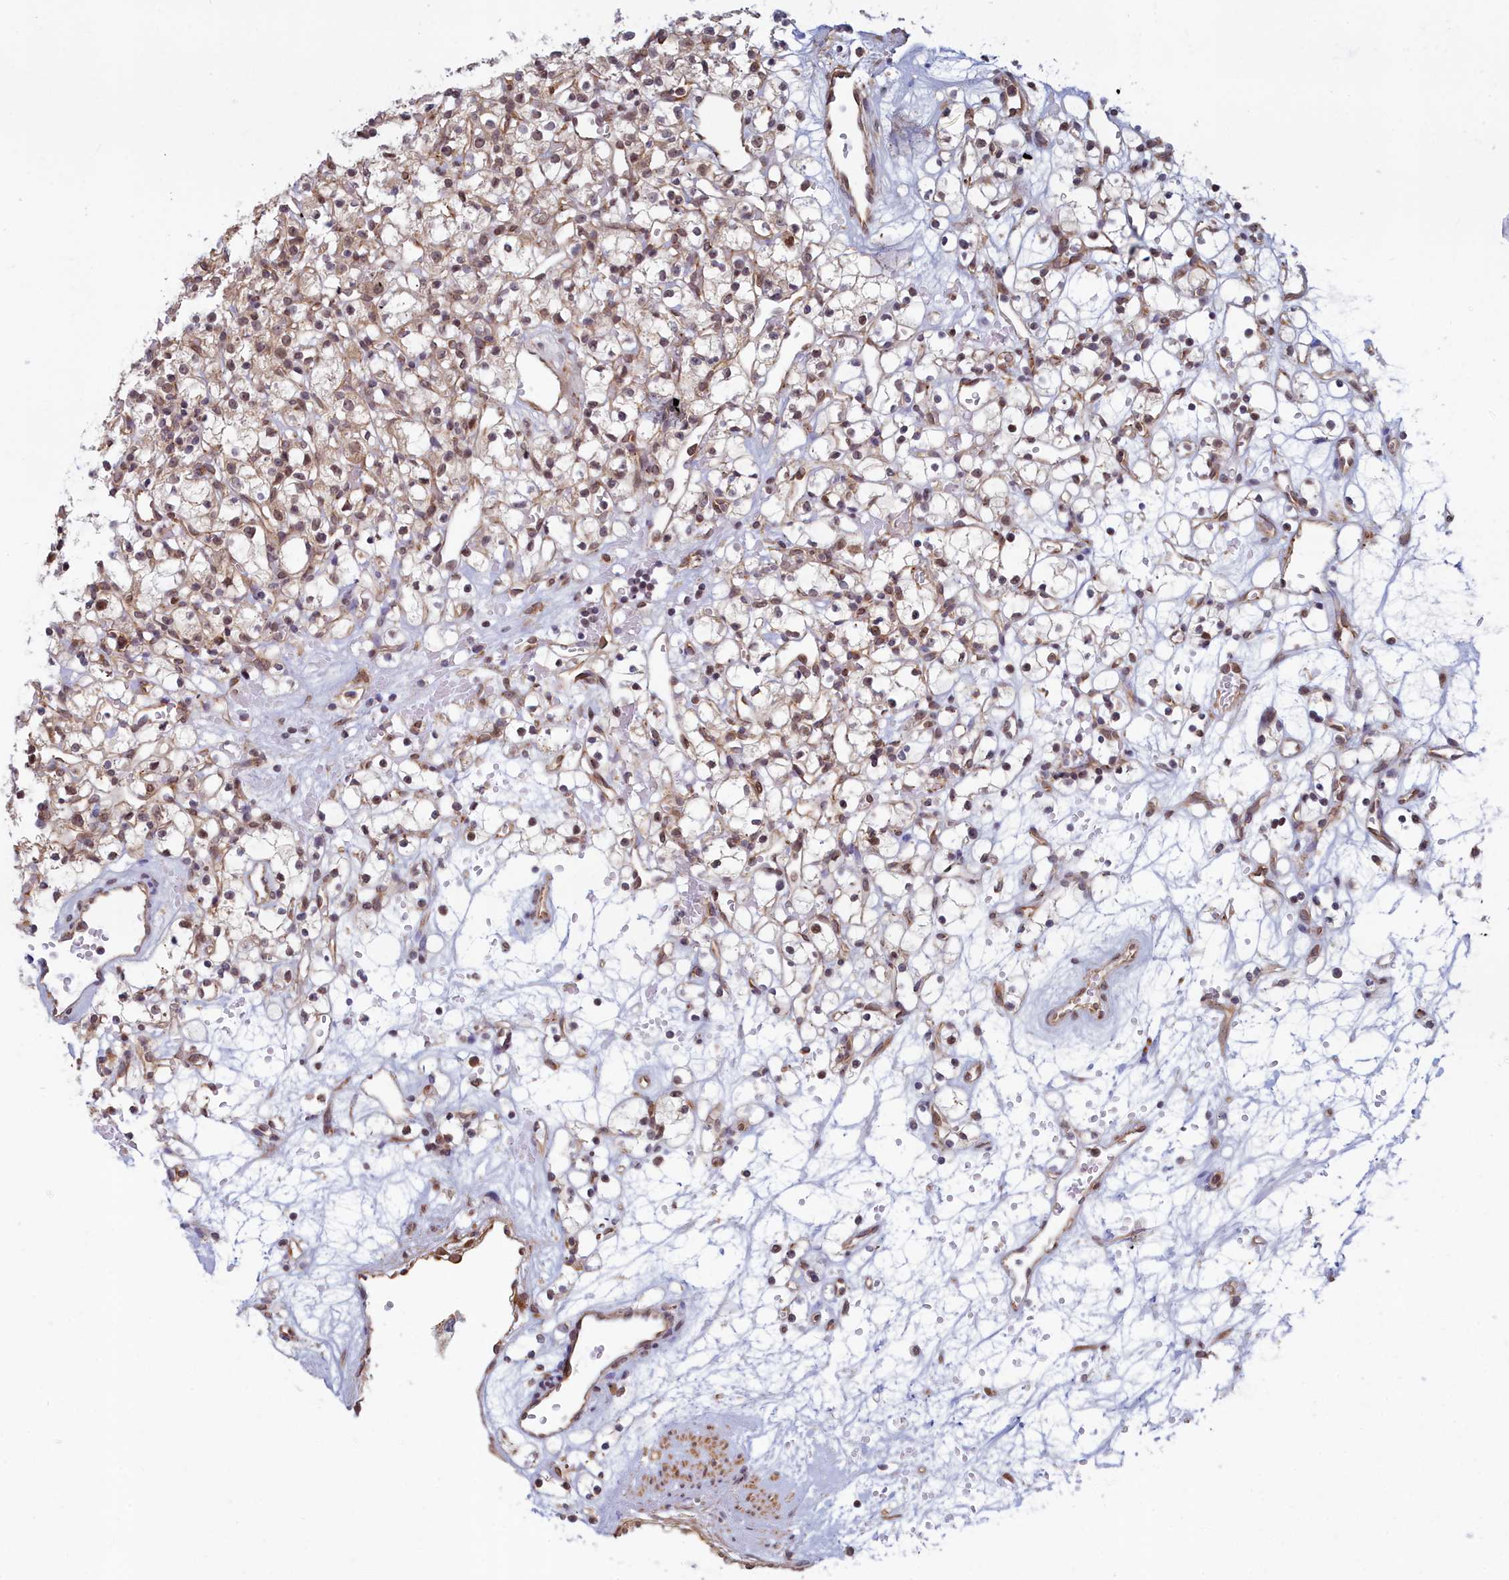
{"staining": {"intensity": "weak", "quantity": ">75%", "location": "cytoplasmic/membranous,nuclear"}, "tissue": "renal cancer", "cell_type": "Tumor cells", "image_type": "cancer", "snomed": [{"axis": "morphology", "description": "Adenocarcinoma, NOS"}, {"axis": "topography", "description": "Kidney"}], "caption": "Protein expression analysis of human adenocarcinoma (renal) reveals weak cytoplasmic/membranous and nuclear staining in approximately >75% of tumor cells. The protein of interest is stained brown, and the nuclei are stained in blue (DAB IHC with brightfield microscopy, high magnification).", "gene": "MAK16", "patient": {"sex": "female", "age": 59}}